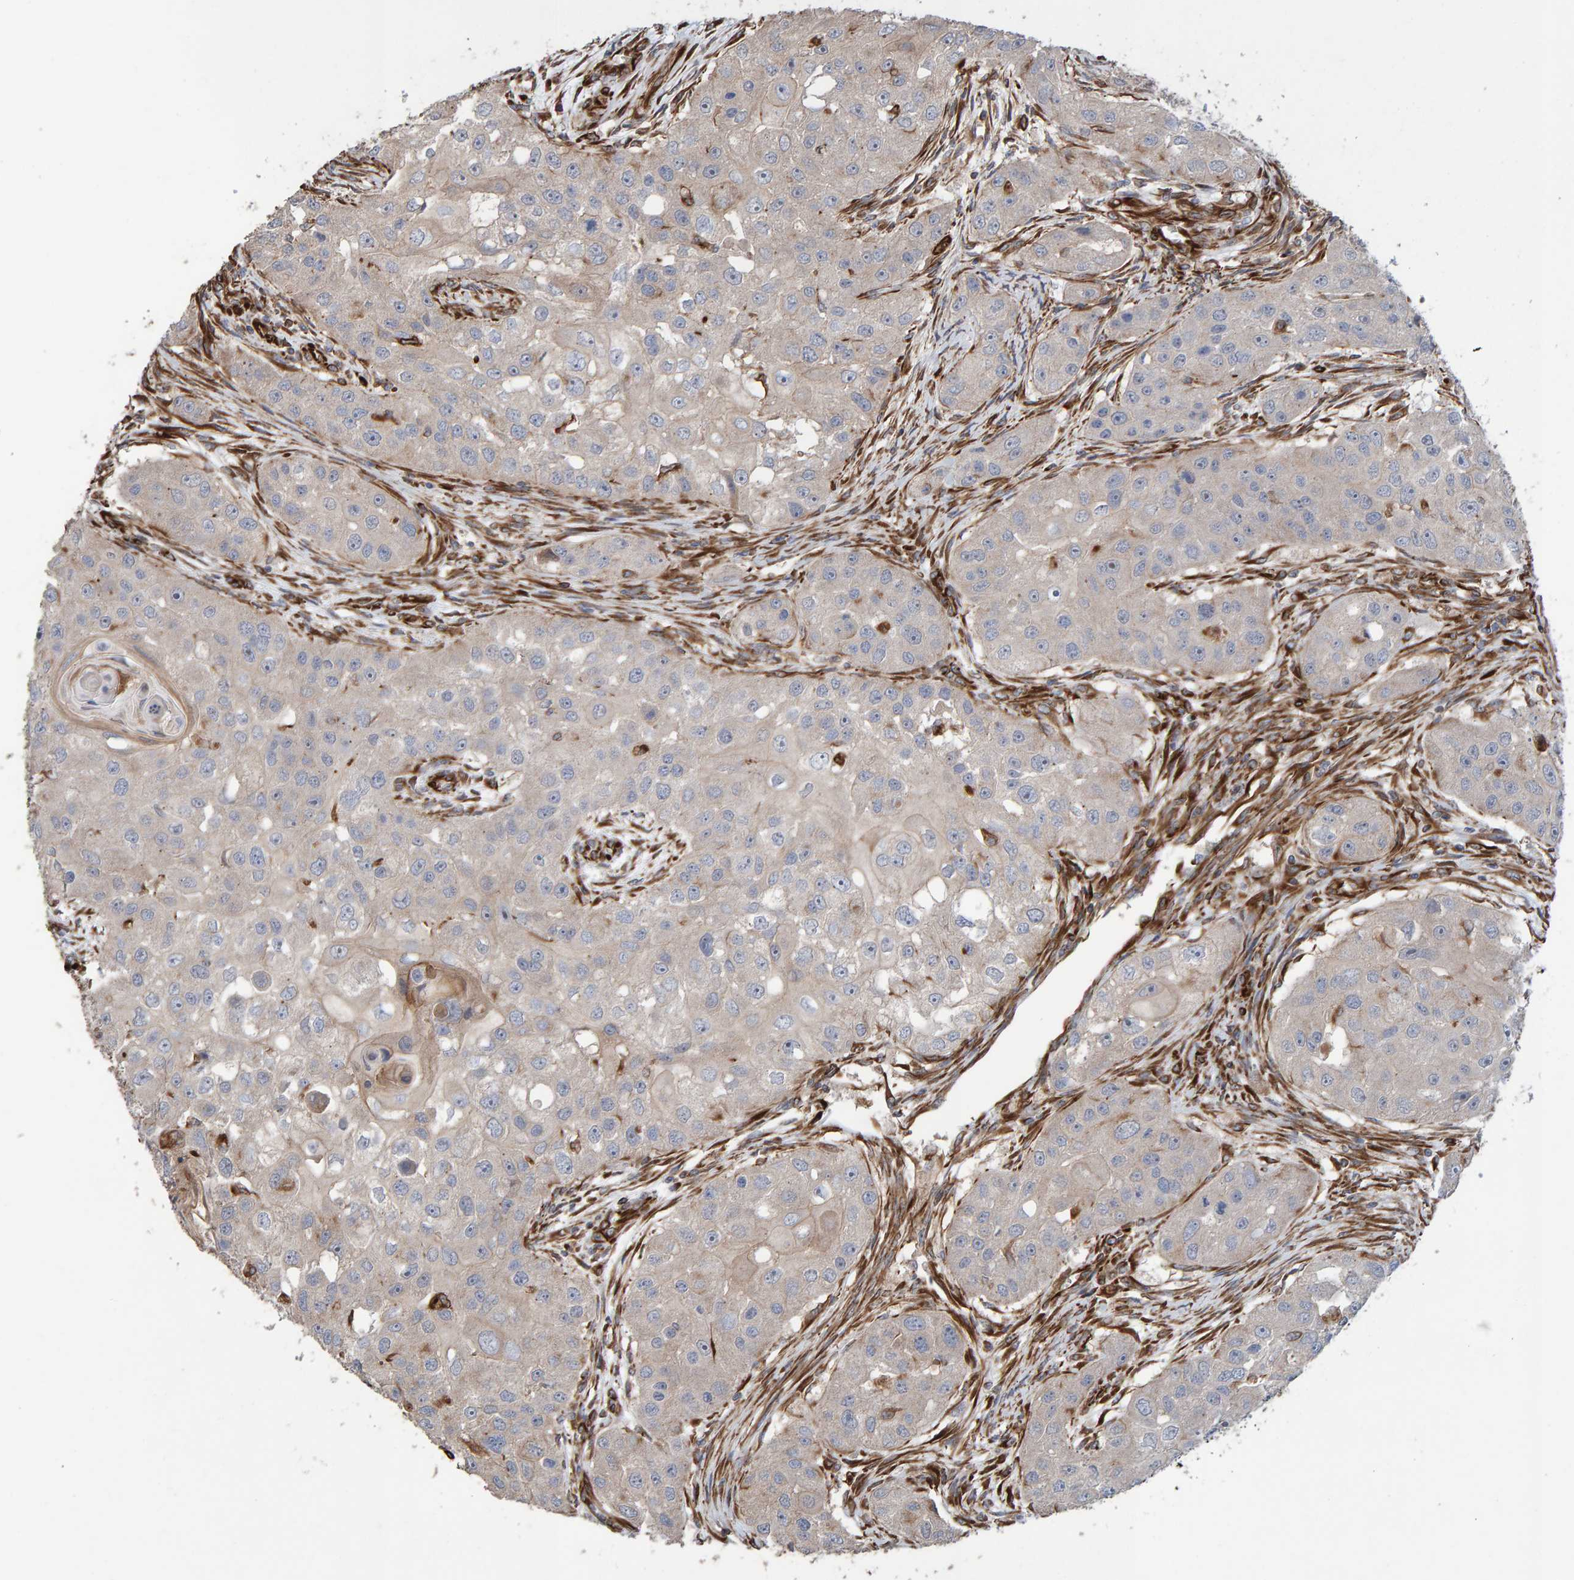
{"staining": {"intensity": "weak", "quantity": "<25%", "location": "cytoplasmic/membranous"}, "tissue": "head and neck cancer", "cell_type": "Tumor cells", "image_type": "cancer", "snomed": [{"axis": "morphology", "description": "Normal tissue, NOS"}, {"axis": "morphology", "description": "Squamous cell carcinoma, NOS"}, {"axis": "topography", "description": "Skeletal muscle"}, {"axis": "topography", "description": "Head-Neck"}], "caption": "Immunohistochemical staining of squamous cell carcinoma (head and neck) demonstrates no significant staining in tumor cells. (DAB immunohistochemistry (IHC) visualized using brightfield microscopy, high magnification).", "gene": "ZNF347", "patient": {"sex": "male", "age": 51}}